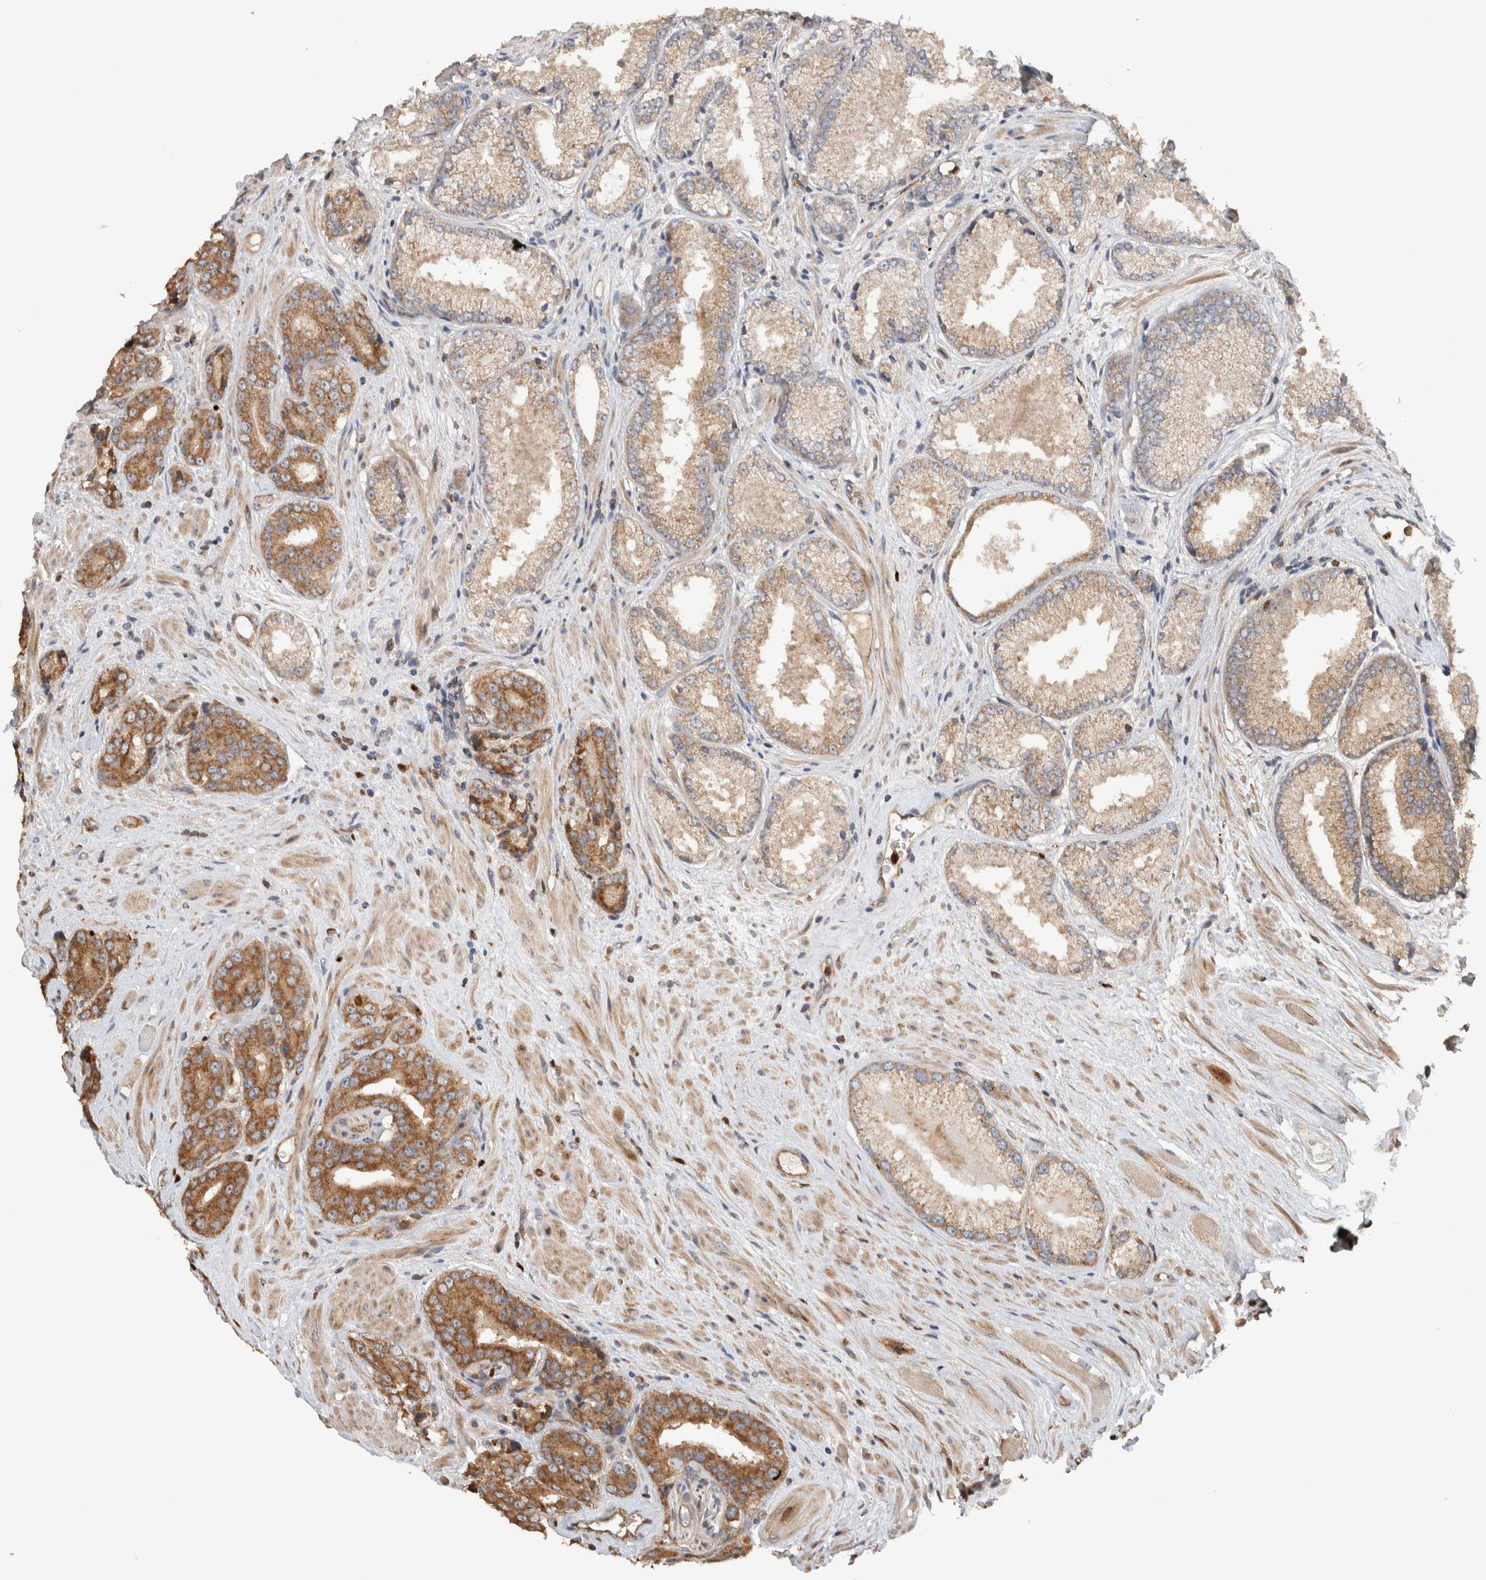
{"staining": {"intensity": "moderate", "quantity": ">75%", "location": "cytoplasmic/membranous"}, "tissue": "prostate cancer", "cell_type": "Tumor cells", "image_type": "cancer", "snomed": [{"axis": "morphology", "description": "Adenocarcinoma, High grade"}, {"axis": "topography", "description": "Prostate"}], "caption": "Prostate high-grade adenocarcinoma stained with a protein marker shows moderate staining in tumor cells.", "gene": "VPS53", "patient": {"sex": "male", "age": 71}}